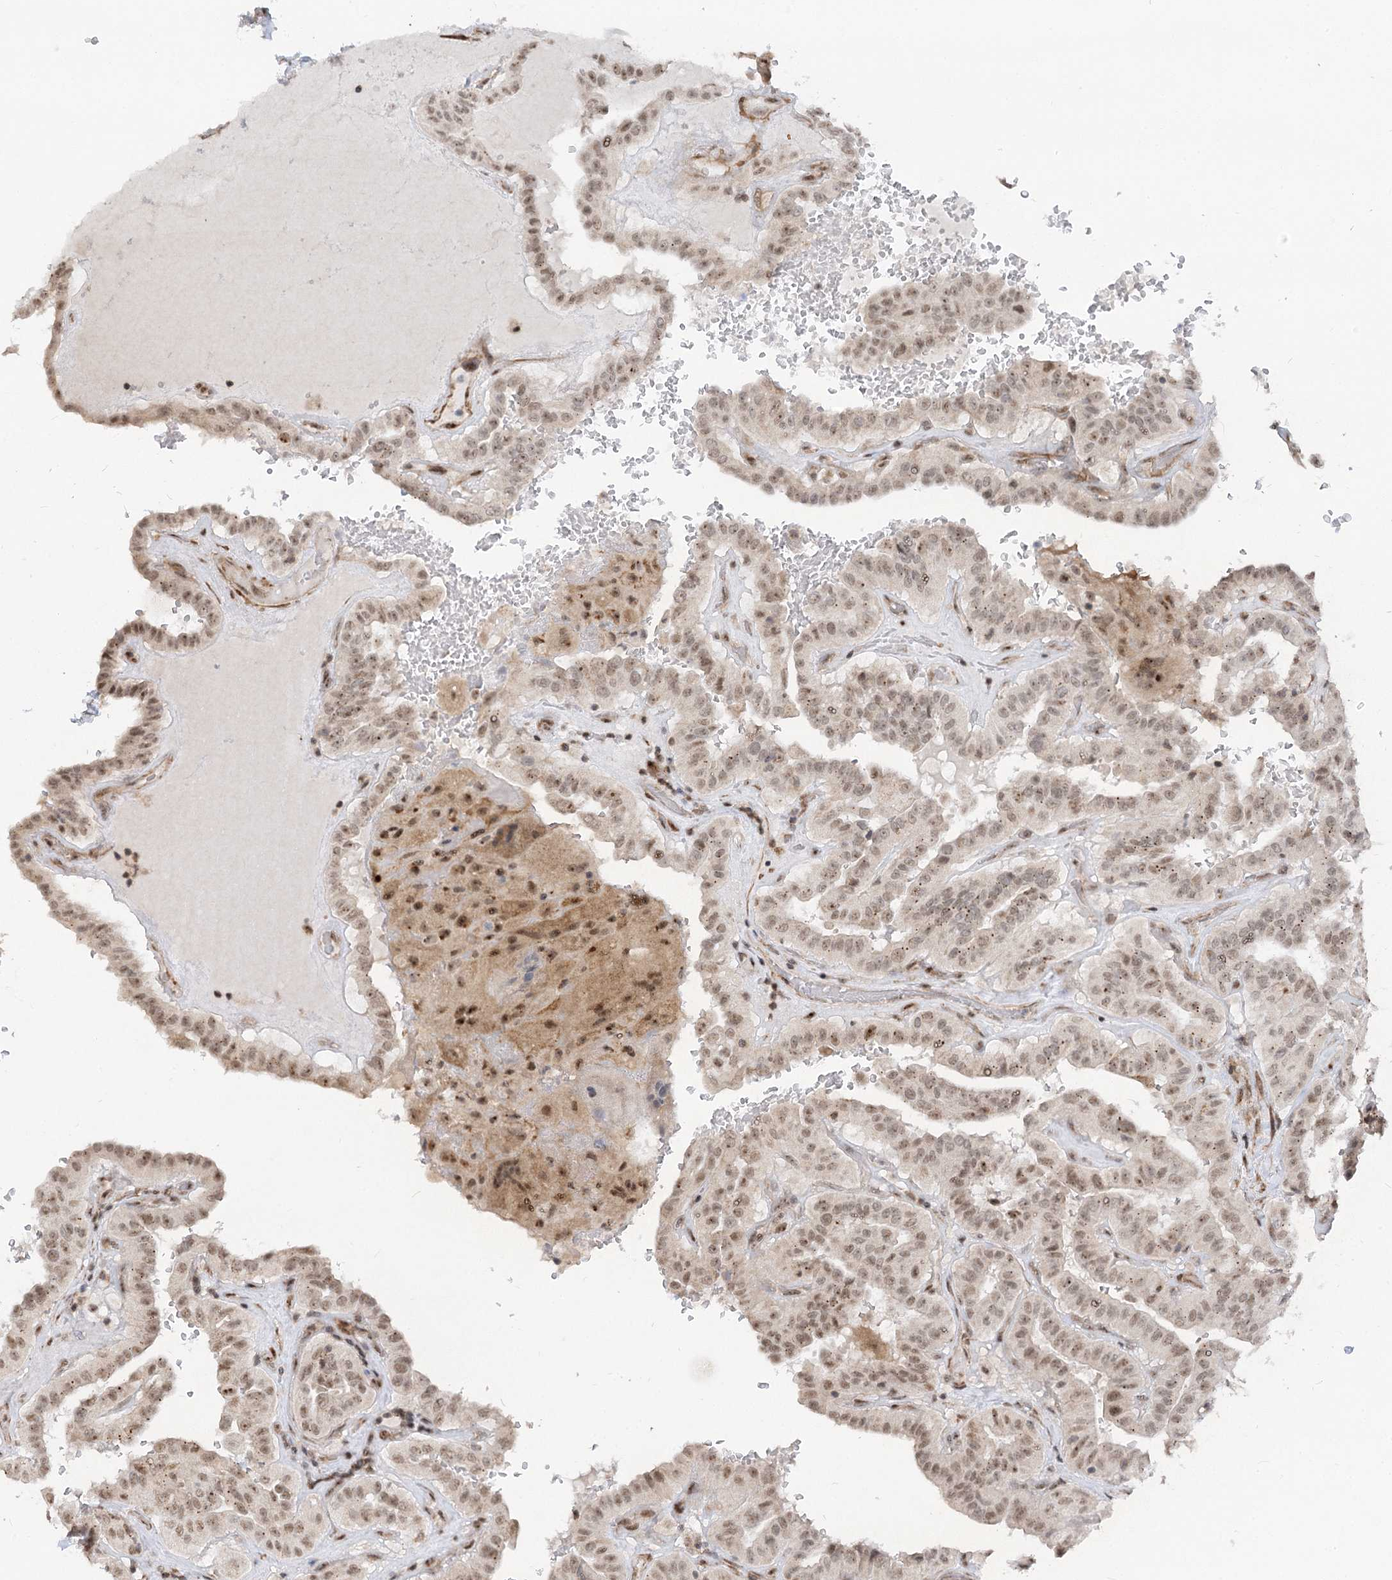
{"staining": {"intensity": "weak", "quantity": ">75%", "location": "nuclear"}, "tissue": "thyroid cancer", "cell_type": "Tumor cells", "image_type": "cancer", "snomed": [{"axis": "morphology", "description": "Papillary adenocarcinoma, NOS"}, {"axis": "topography", "description": "Thyroid gland"}], "caption": "A brown stain labels weak nuclear staining of a protein in human thyroid cancer (papillary adenocarcinoma) tumor cells.", "gene": "GNL3L", "patient": {"sex": "male", "age": 77}}